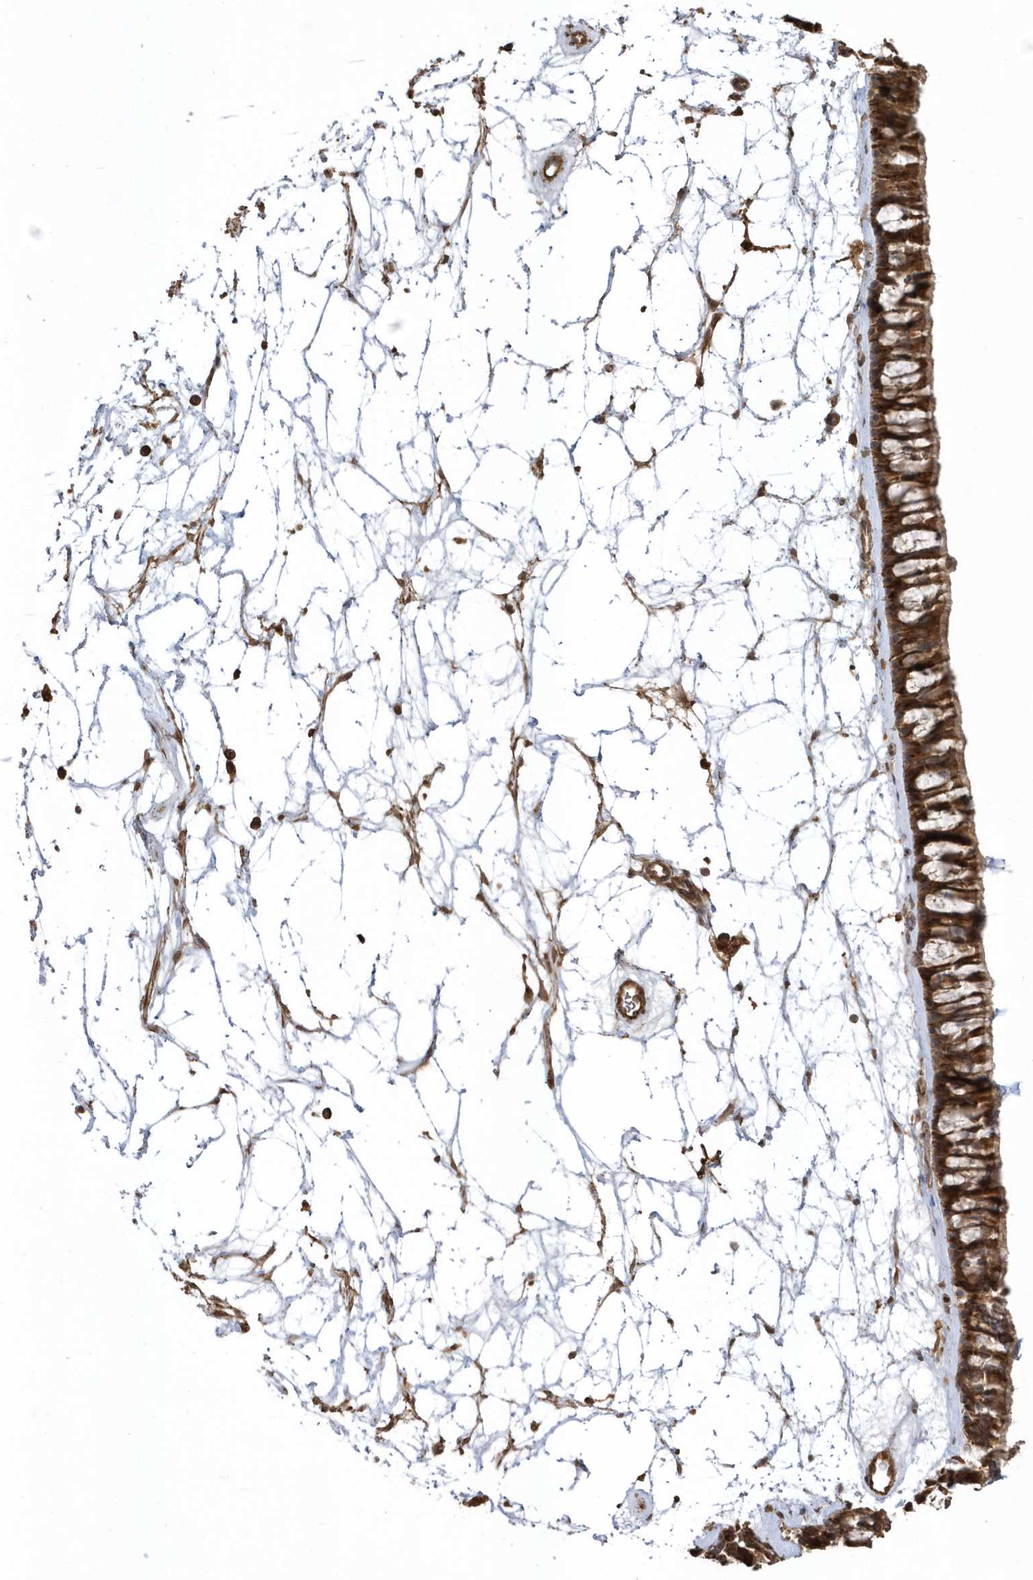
{"staining": {"intensity": "strong", "quantity": ">75%", "location": "cytoplasmic/membranous"}, "tissue": "nasopharynx", "cell_type": "Respiratory epithelial cells", "image_type": "normal", "snomed": [{"axis": "morphology", "description": "Normal tissue, NOS"}, {"axis": "topography", "description": "Nasopharynx"}], "caption": "This is a photomicrograph of immunohistochemistry staining of benign nasopharynx, which shows strong staining in the cytoplasmic/membranous of respiratory epithelial cells.", "gene": "HNMT", "patient": {"sex": "male", "age": 64}}